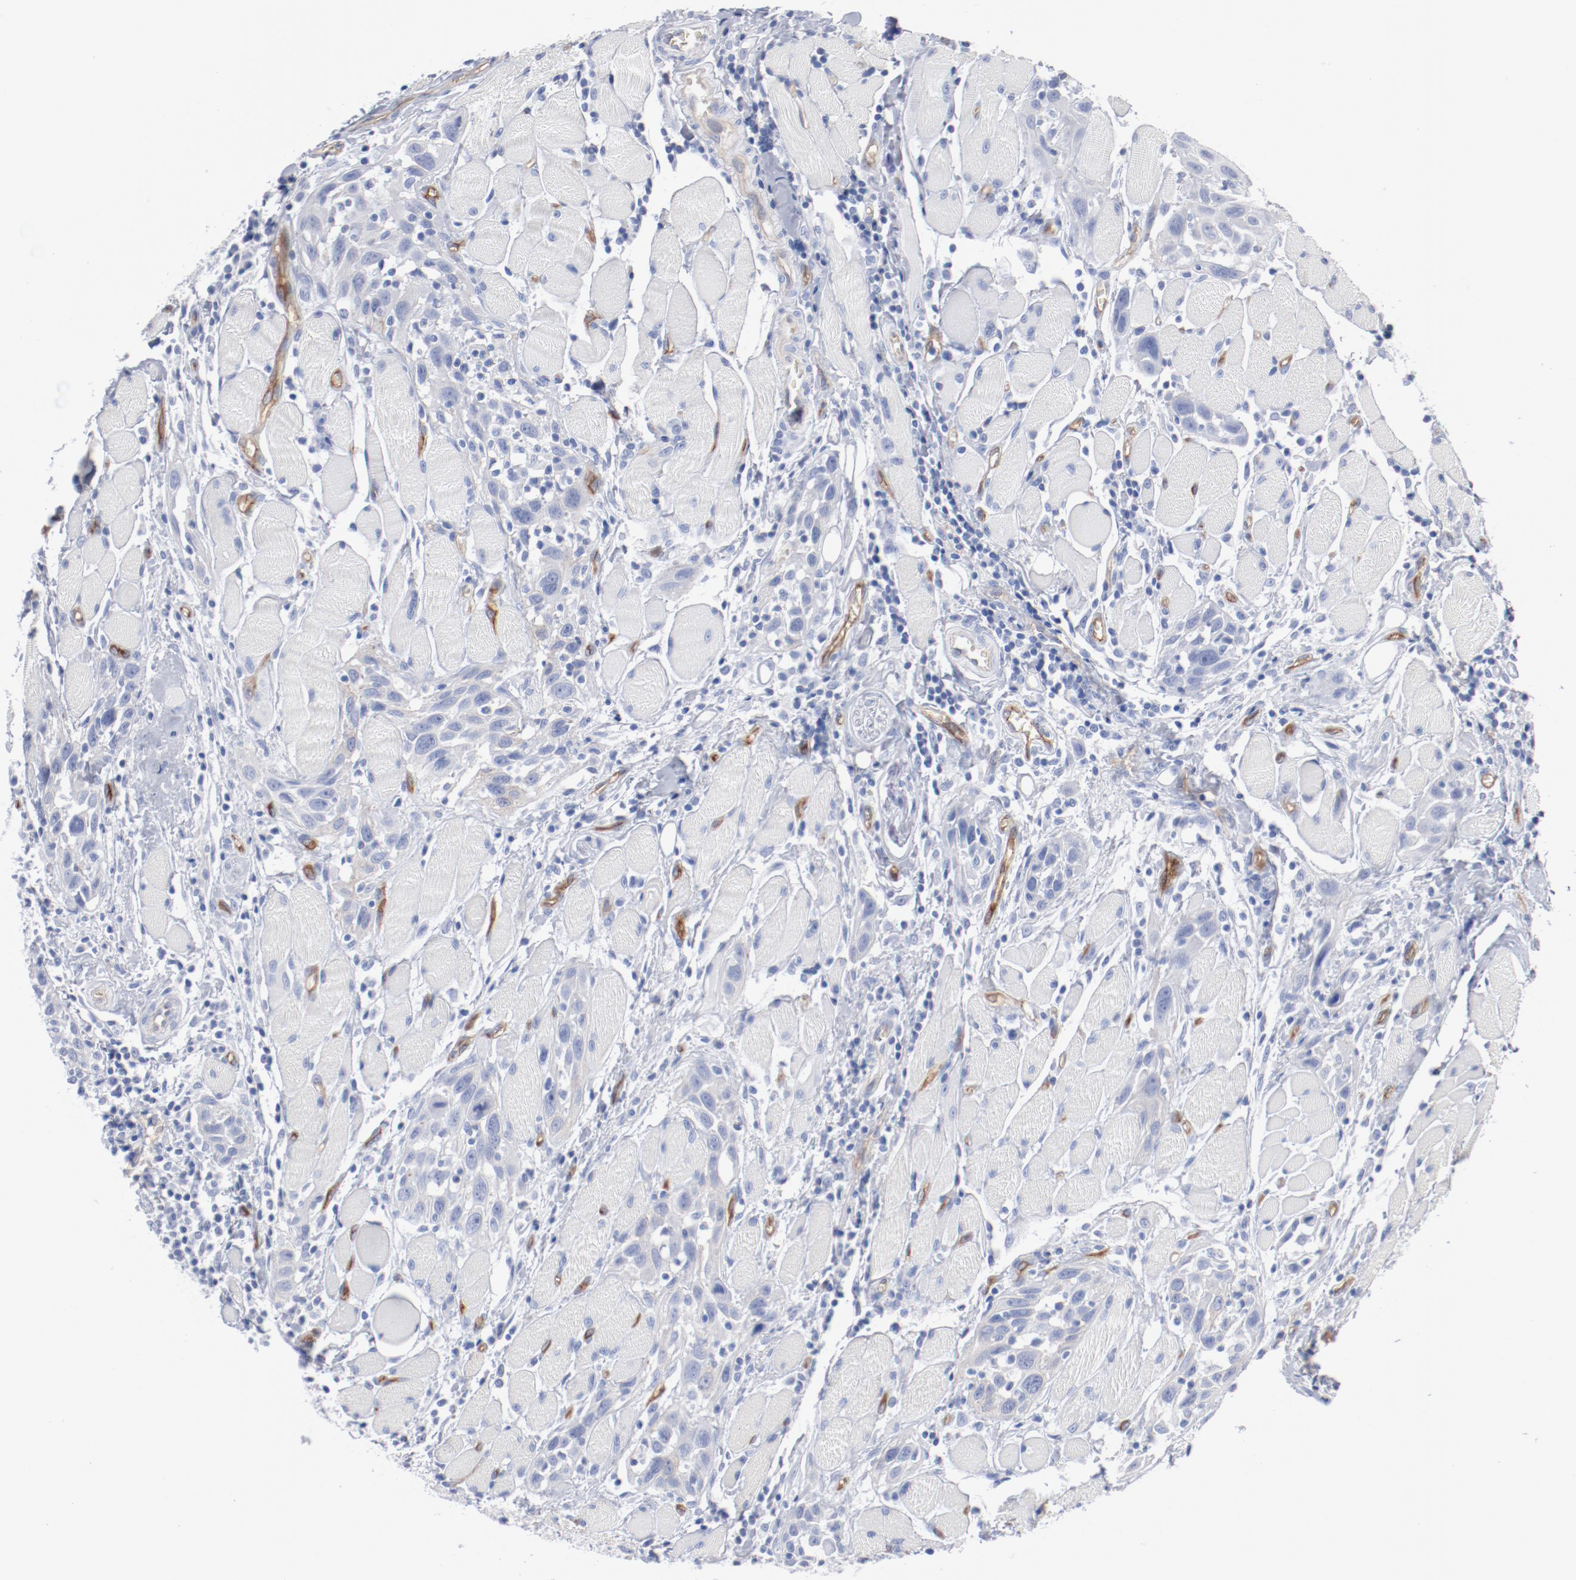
{"staining": {"intensity": "negative", "quantity": "none", "location": "none"}, "tissue": "head and neck cancer", "cell_type": "Tumor cells", "image_type": "cancer", "snomed": [{"axis": "morphology", "description": "Squamous cell carcinoma, NOS"}, {"axis": "topography", "description": "Oral tissue"}, {"axis": "topography", "description": "Head-Neck"}], "caption": "A micrograph of squamous cell carcinoma (head and neck) stained for a protein reveals no brown staining in tumor cells.", "gene": "SHANK3", "patient": {"sex": "female", "age": 50}}